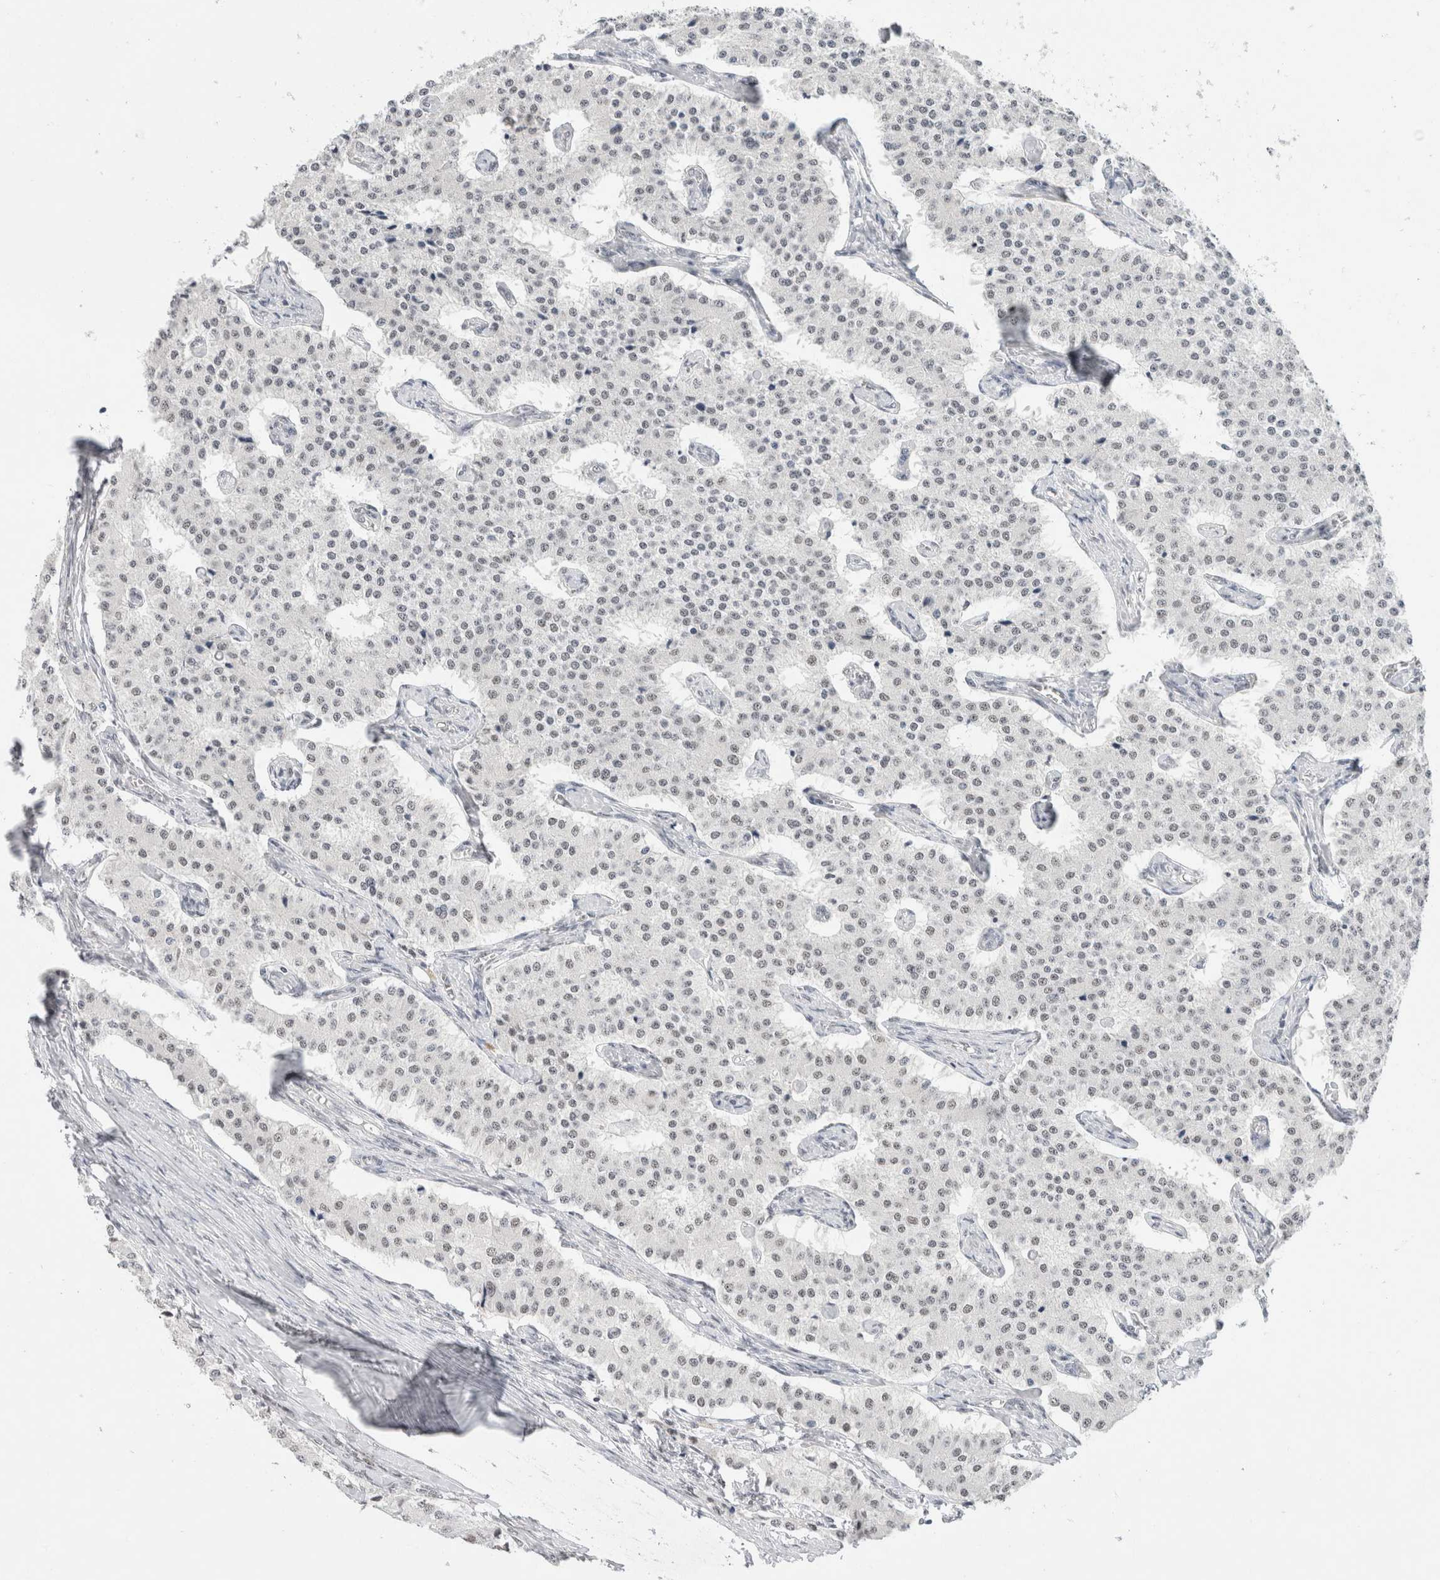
{"staining": {"intensity": "negative", "quantity": "none", "location": "none"}, "tissue": "carcinoid", "cell_type": "Tumor cells", "image_type": "cancer", "snomed": [{"axis": "morphology", "description": "Carcinoid, malignant, NOS"}, {"axis": "topography", "description": "Colon"}], "caption": "This is an immunohistochemistry (IHC) photomicrograph of human malignant carcinoid. There is no expression in tumor cells.", "gene": "COPS7A", "patient": {"sex": "female", "age": 52}}